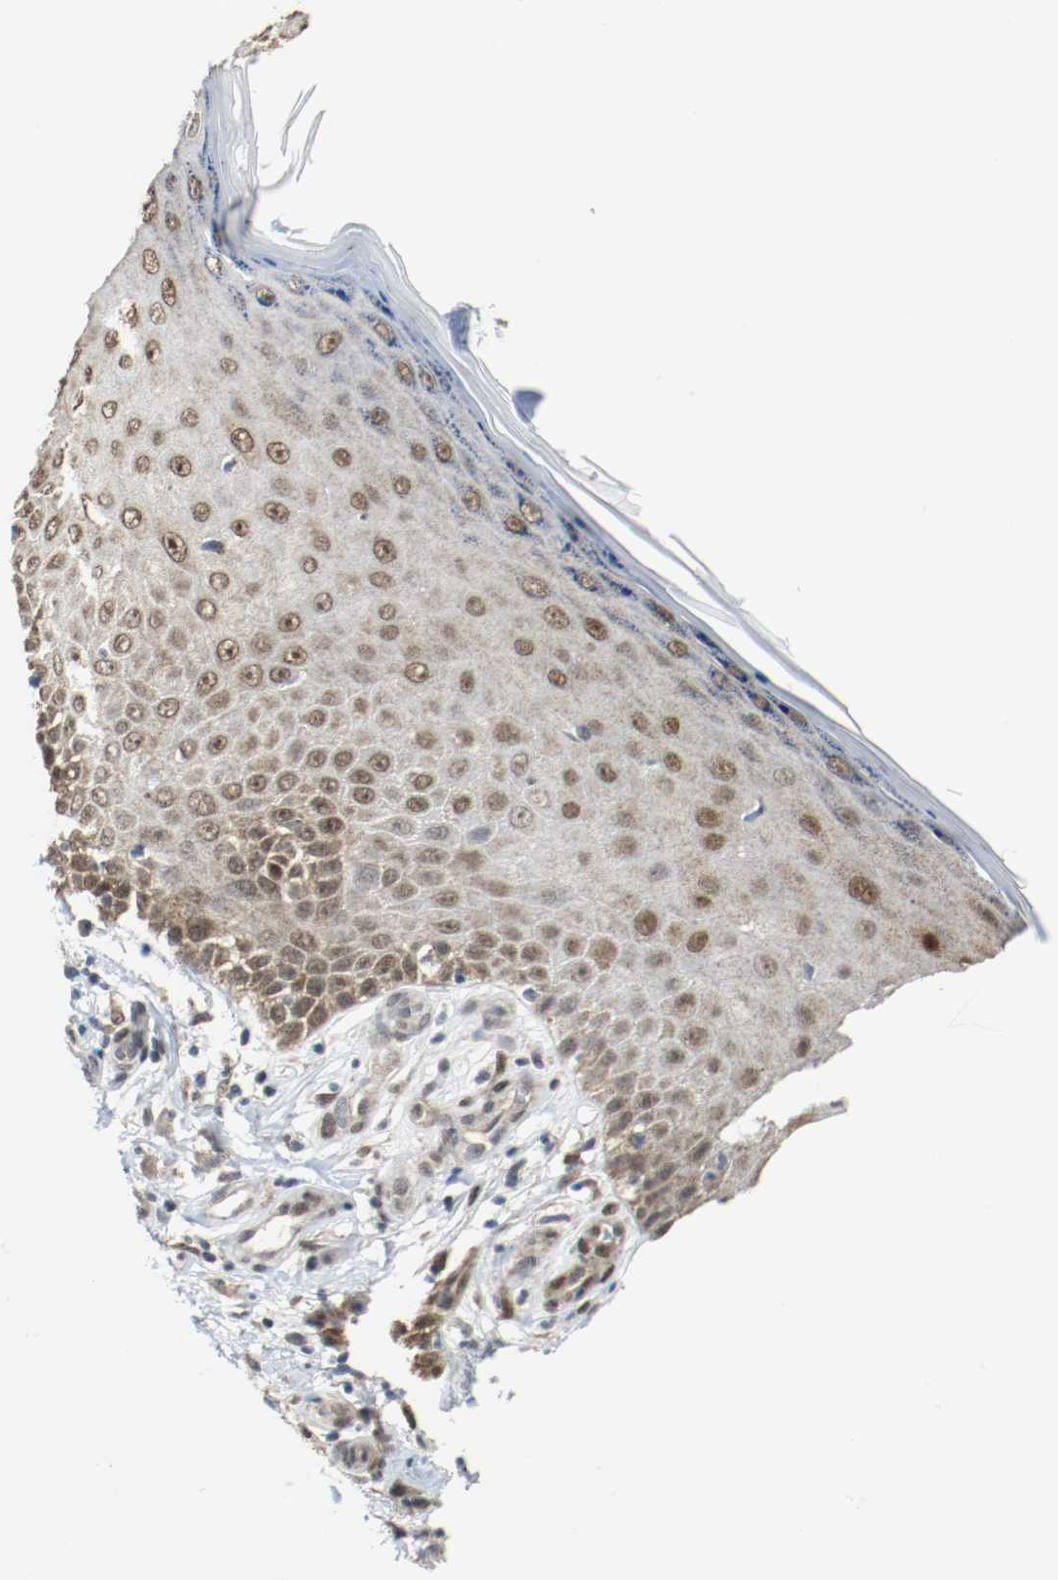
{"staining": {"intensity": "moderate", "quantity": ">75%", "location": "cytoplasmic/membranous,nuclear"}, "tissue": "skin cancer", "cell_type": "Tumor cells", "image_type": "cancer", "snomed": [{"axis": "morphology", "description": "Squamous cell carcinoma, NOS"}, {"axis": "topography", "description": "Skin"}], "caption": "A high-resolution image shows IHC staining of squamous cell carcinoma (skin), which reveals moderate cytoplasmic/membranous and nuclear positivity in approximately >75% of tumor cells.", "gene": "PPME1", "patient": {"sex": "female", "age": 42}}